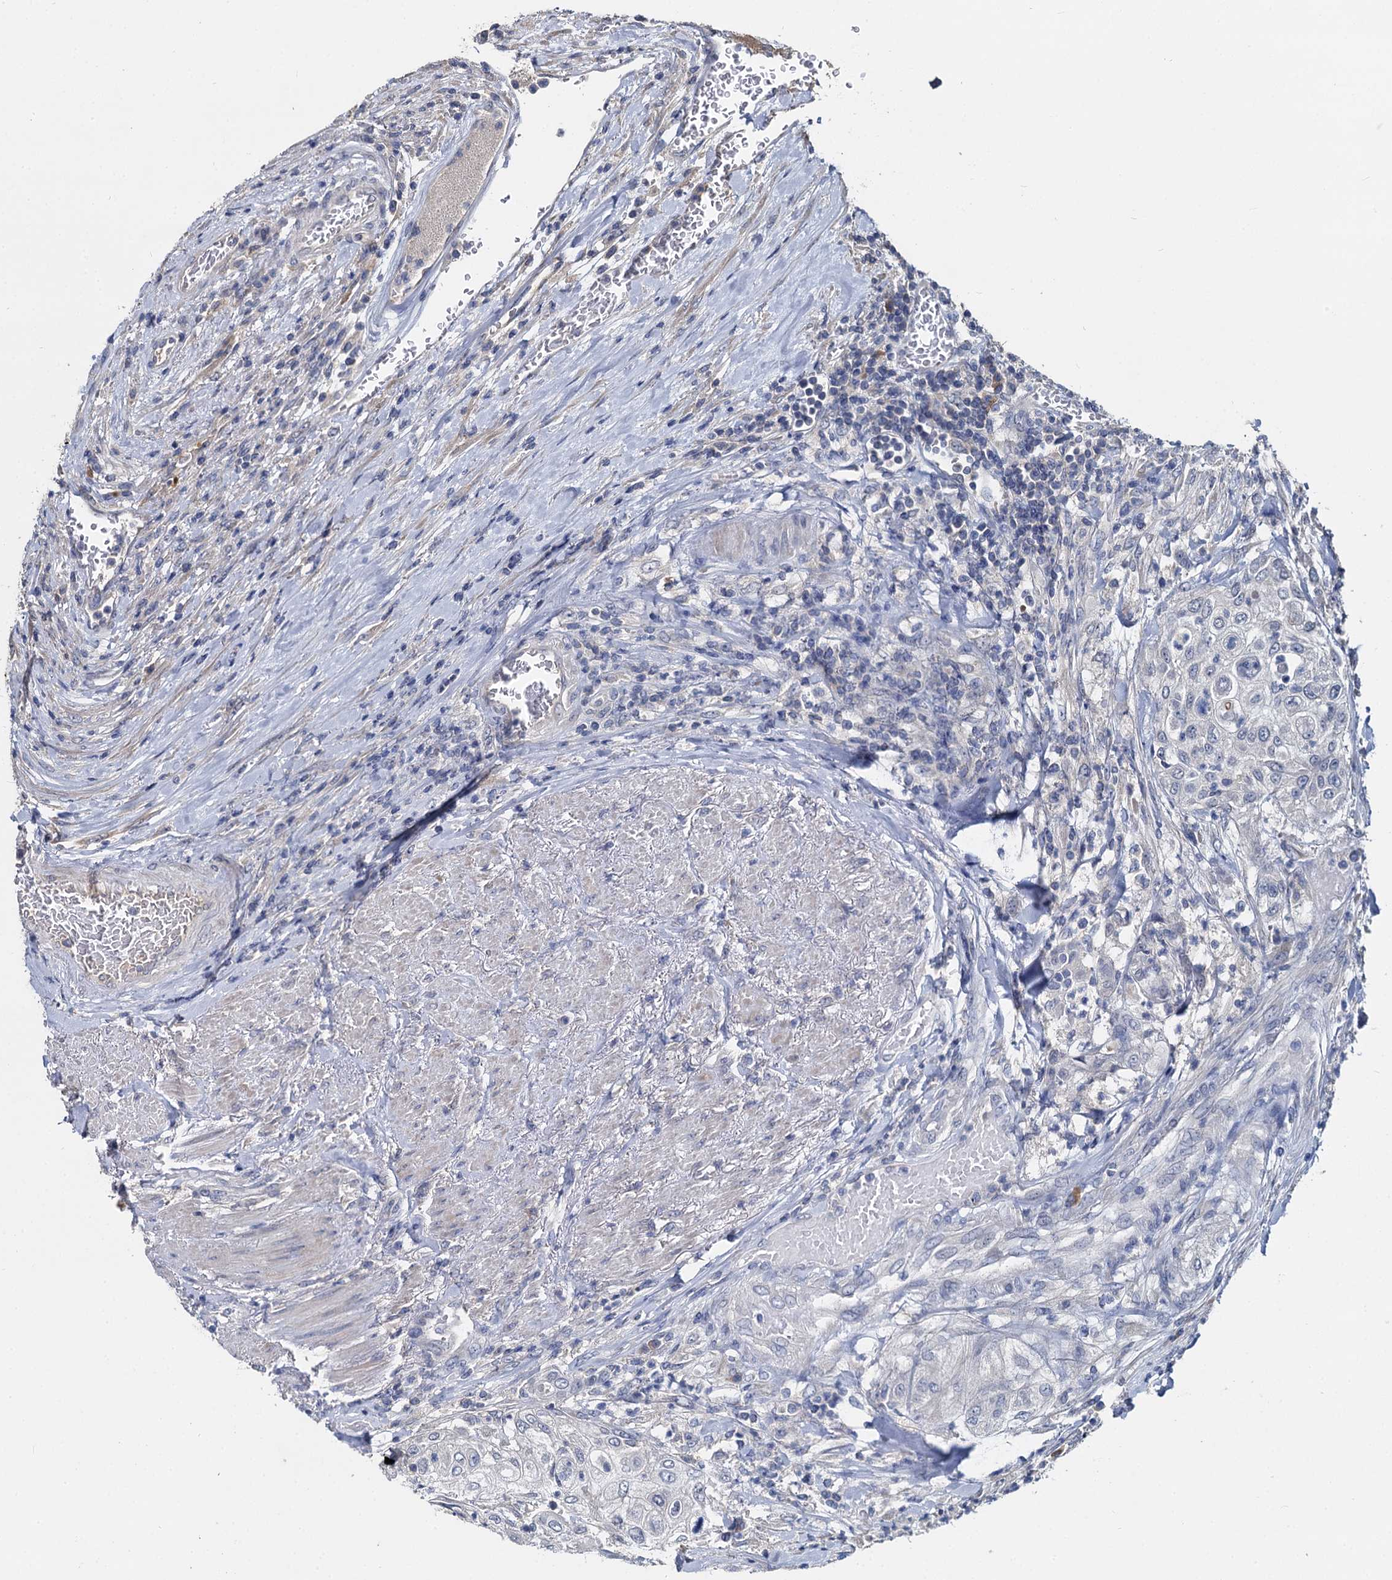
{"staining": {"intensity": "negative", "quantity": "none", "location": "none"}, "tissue": "urothelial cancer", "cell_type": "Tumor cells", "image_type": "cancer", "snomed": [{"axis": "morphology", "description": "Urothelial carcinoma, High grade"}, {"axis": "topography", "description": "Urinary bladder"}], "caption": "Human urothelial cancer stained for a protein using immunohistochemistry (IHC) demonstrates no positivity in tumor cells.", "gene": "CCDC184", "patient": {"sex": "female", "age": 79}}